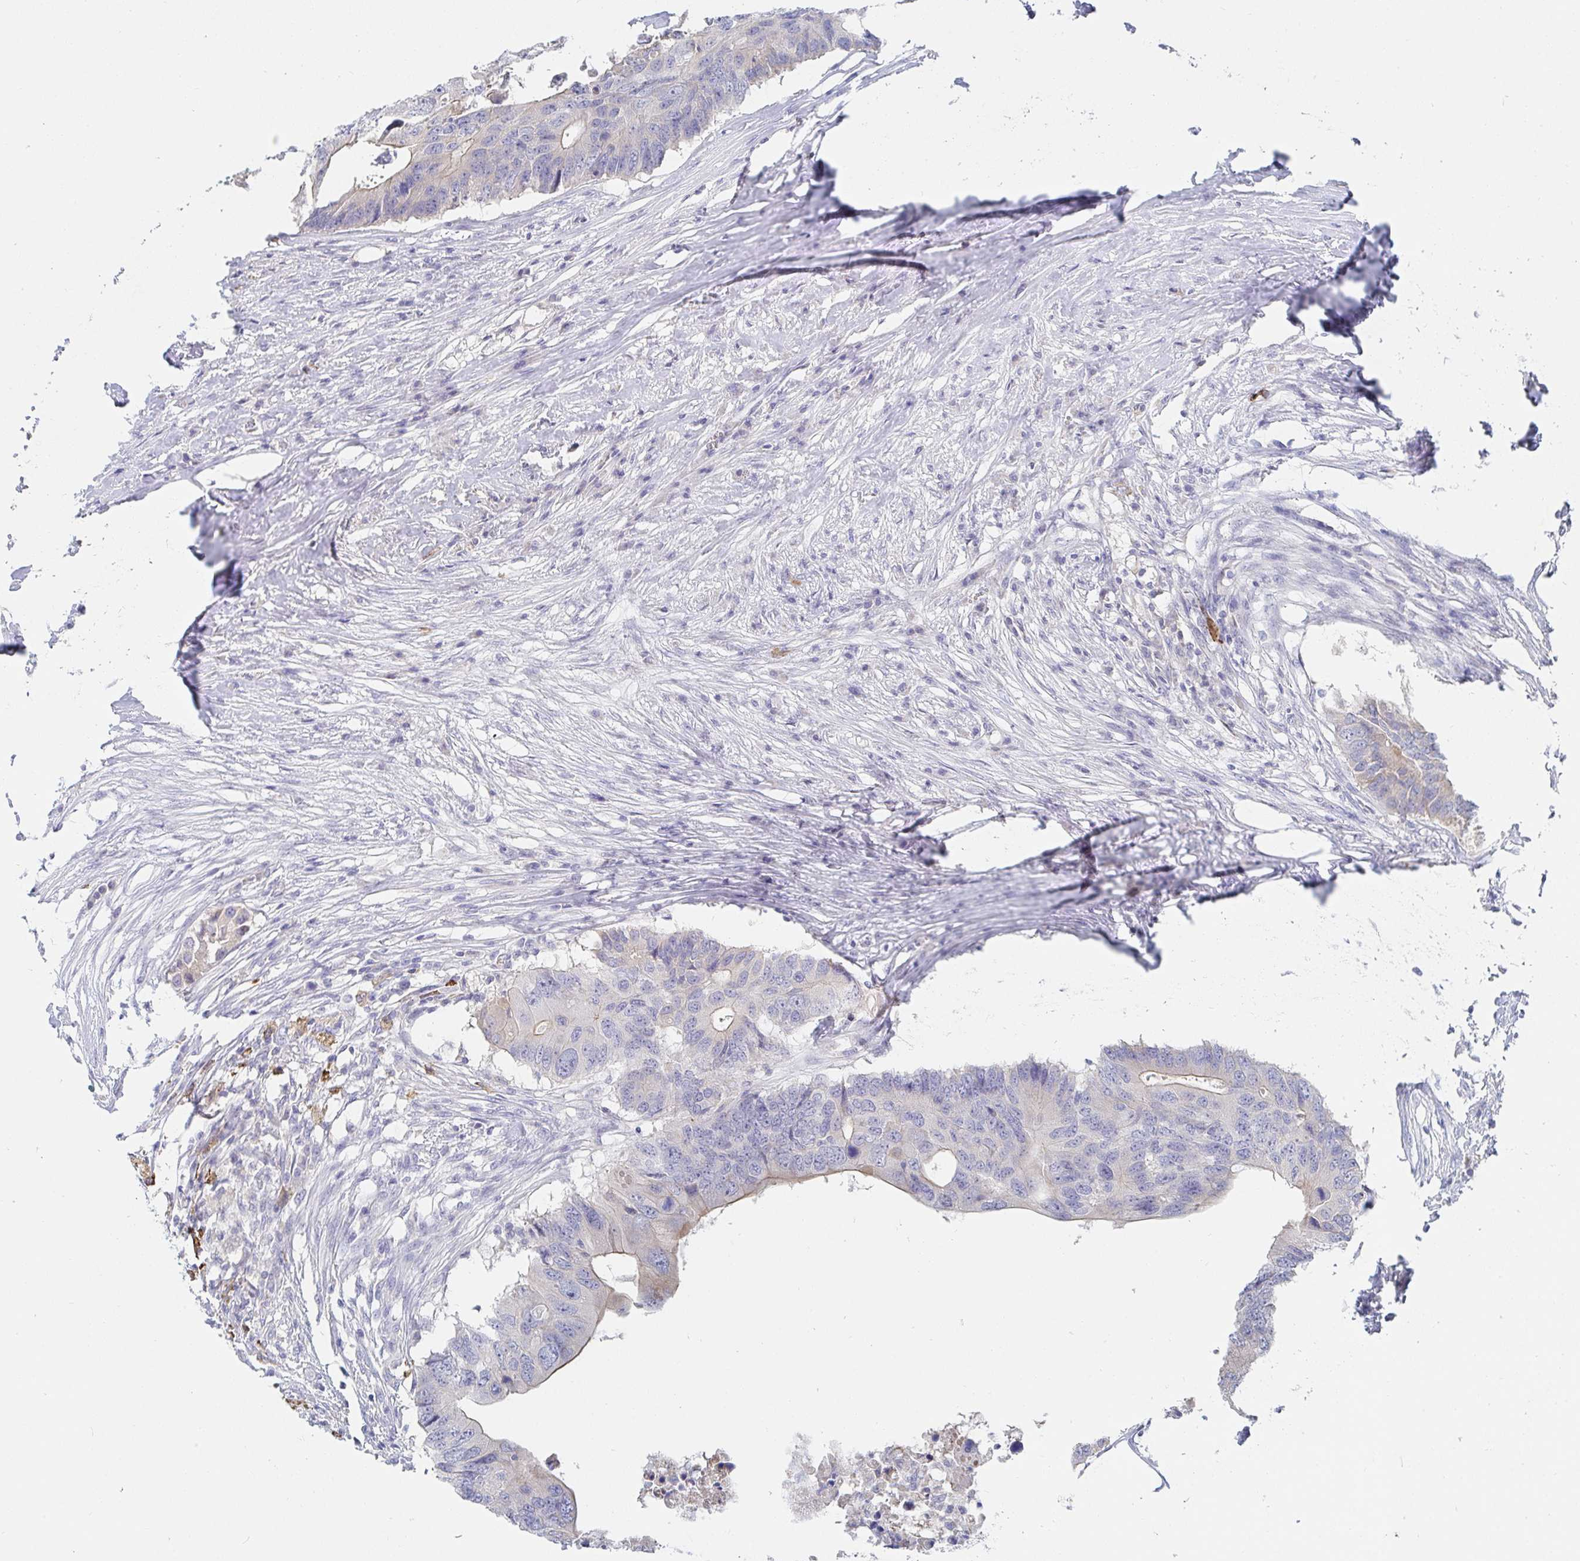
{"staining": {"intensity": "weak", "quantity": "<25%", "location": "cytoplasmic/membranous"}, "tissue": "colorectal cancer", "cell_type": "Tumor cells", "image_type": "cancer", "snomed": [{"axis": "morphology", "description": "Adenocarcinoma, NOS"}, {"axis": "topography", "description": "Colon"}], "caption": "IHC of adenocarcinoma (colorectal) displays no expression in tumor cells.", "gene": "ZNF430", "patient": {"sex": "male", "age": 71}}